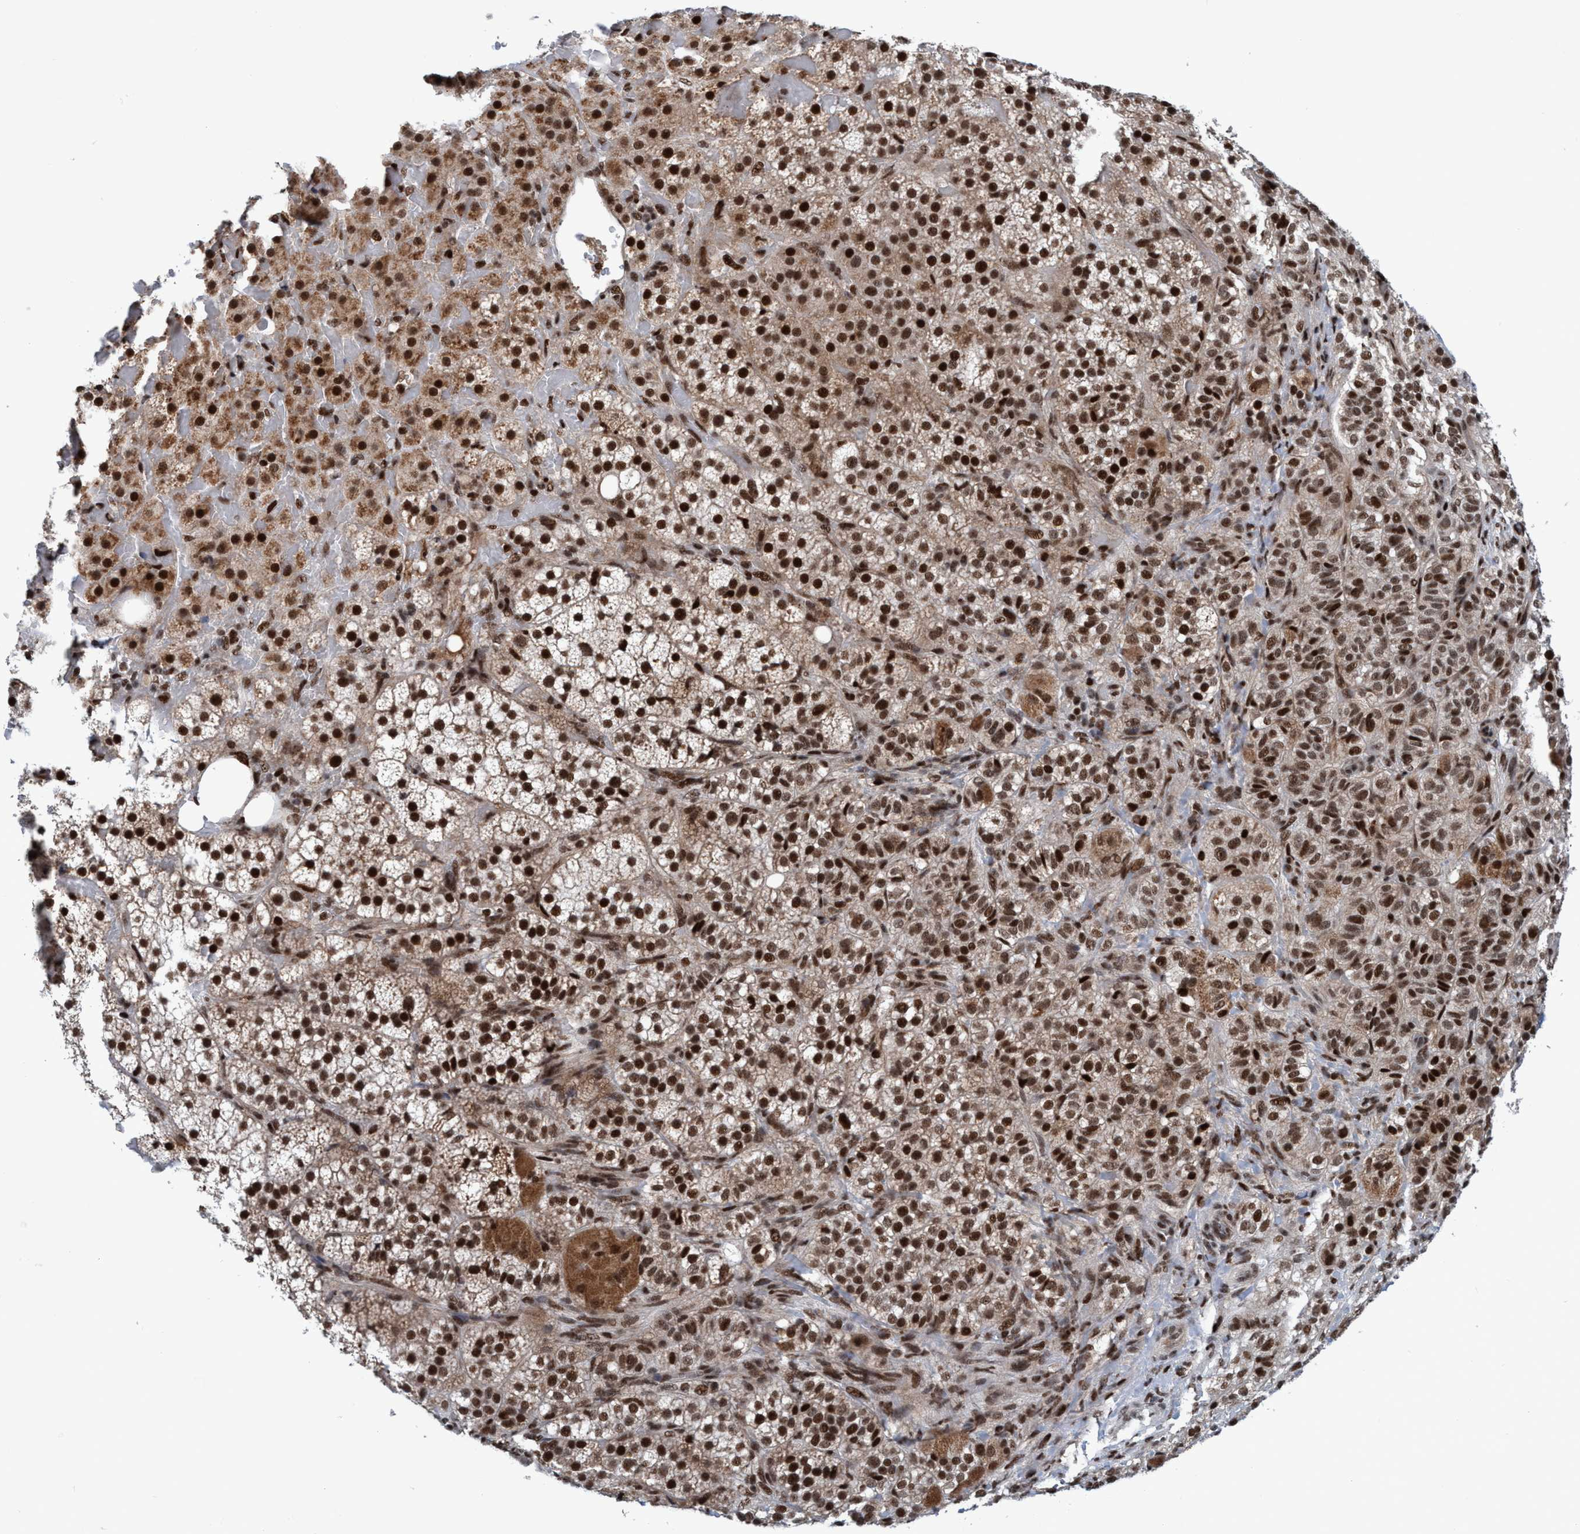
{"staining": {"intensity": "strong", "quantity": ">75%", "location": "cytoplasmic/membranous,nuclear"}, "tissue": "adrenal gland", "cell_type": "Glandular cells", "image_type": "normal", "snomed": [{"axis": "morphology", "description": "Normal tissue, NOS"}, {"axis": "topography", "description": "Adrenal gland"}], "caption": "Immunohistochemistry (DAB (3,3'-diaminobenzidine)) staining of normal adrenal gland demonstrates strong cytoplasmic/membranous,nuclear protein positivity in approximately >75% of glandular cells. Nuclei are stained in blue.", "gene": "TOPBP1", "patient": {"sex": "female", "age": 59}}